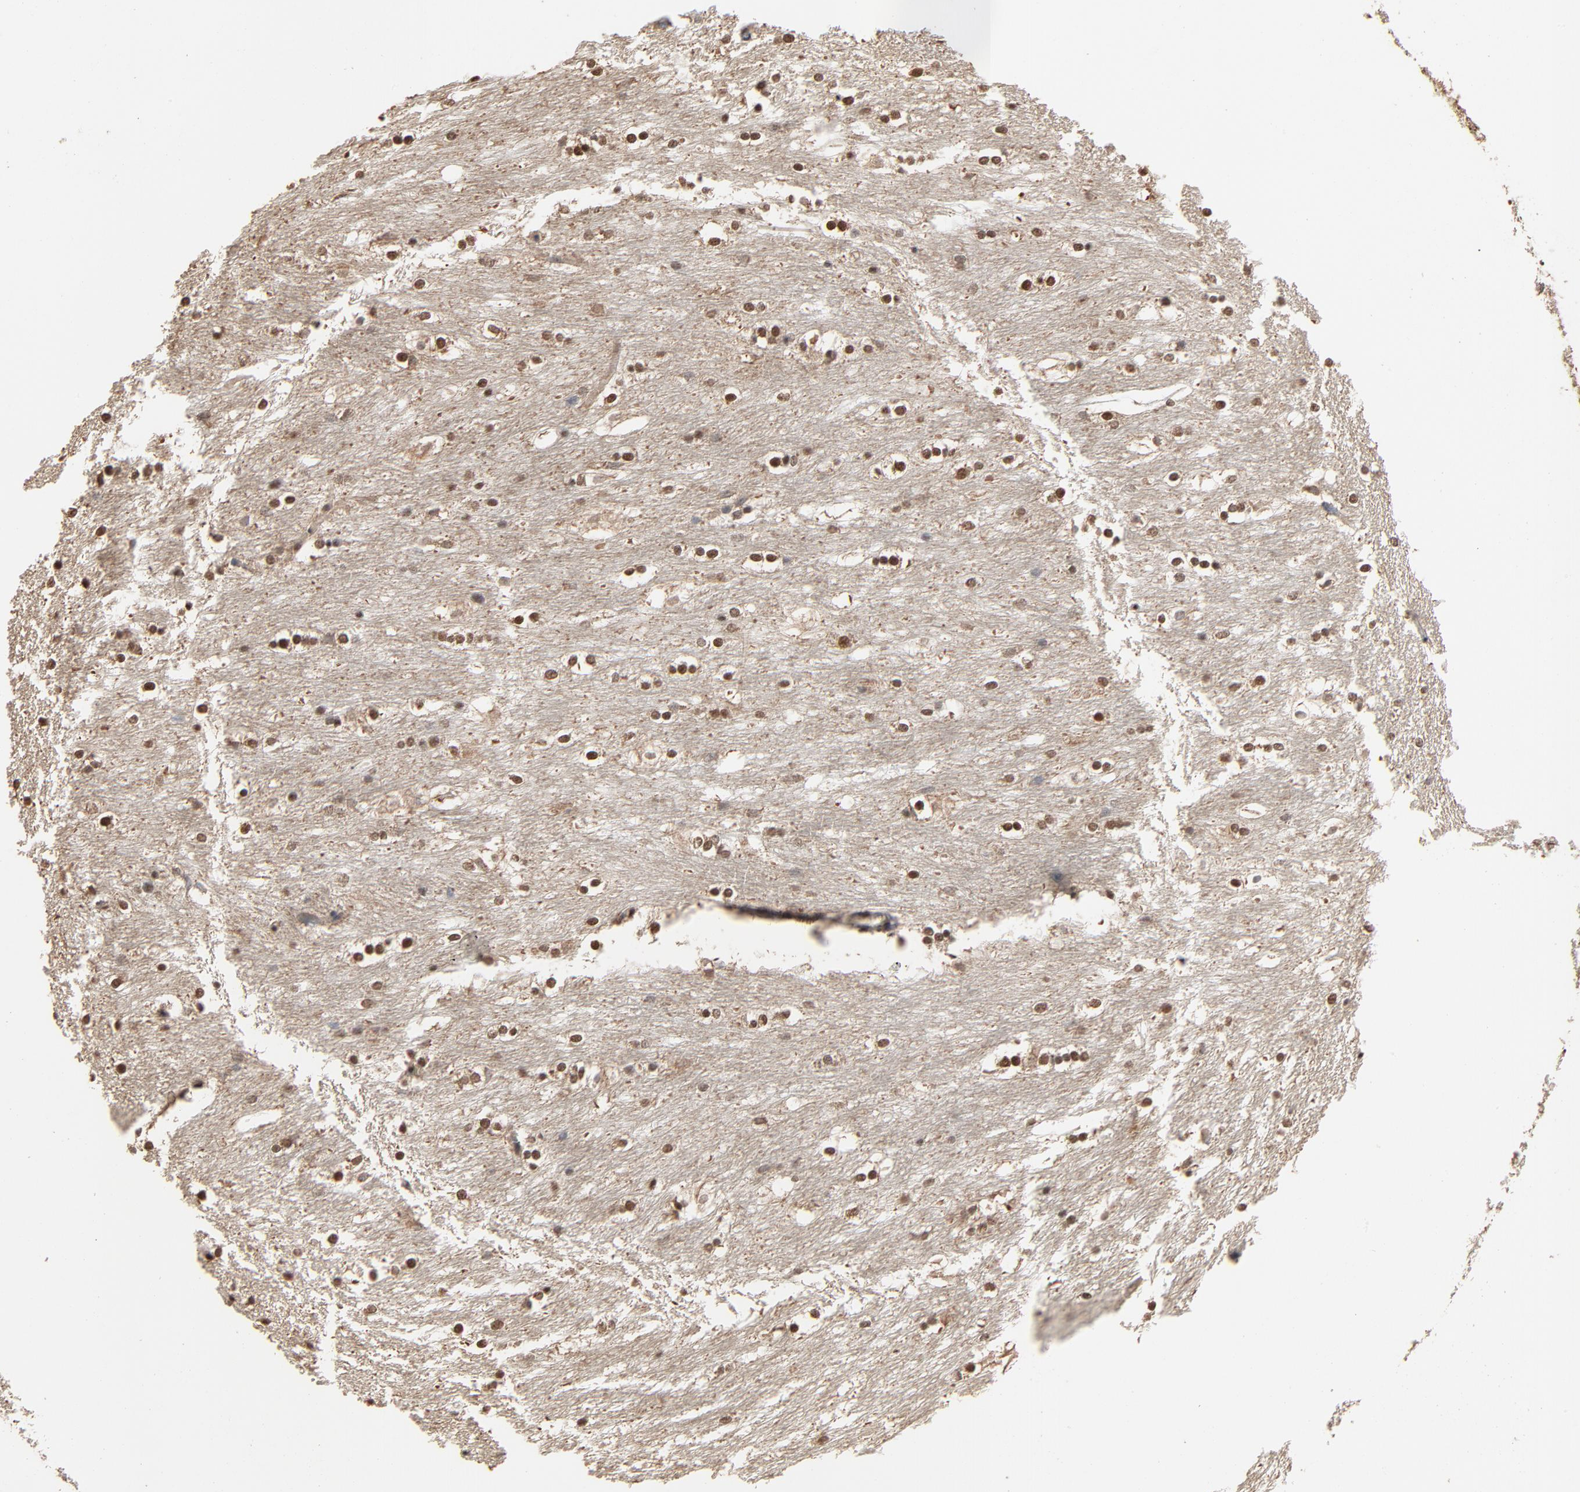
{"staining": {"intensity": "strong", "quantity": "25%-75%", "location": "cytoplasmic/membranous,nuclear"}, "tissue": "caudate", "cell_type": "Glial cells", "image_type": "normal", "snomed": [{"axis": "morphology", "description": "Normal tissue, NOS"}, {"axis": "topography", "description": "Lateral ventricle wall"}], "caption": "Protein staining exhibits strong cytoplasmic/membranous,nuclear staining in approximately 25%-75% of glial cells in unremarkable caudate. Immunohistochemistry (ihc) stains the protein of interest in brown and the nuclei are stained blue.", "gene": "CCT5", "patient": {"sex": "female", "age": 19}}